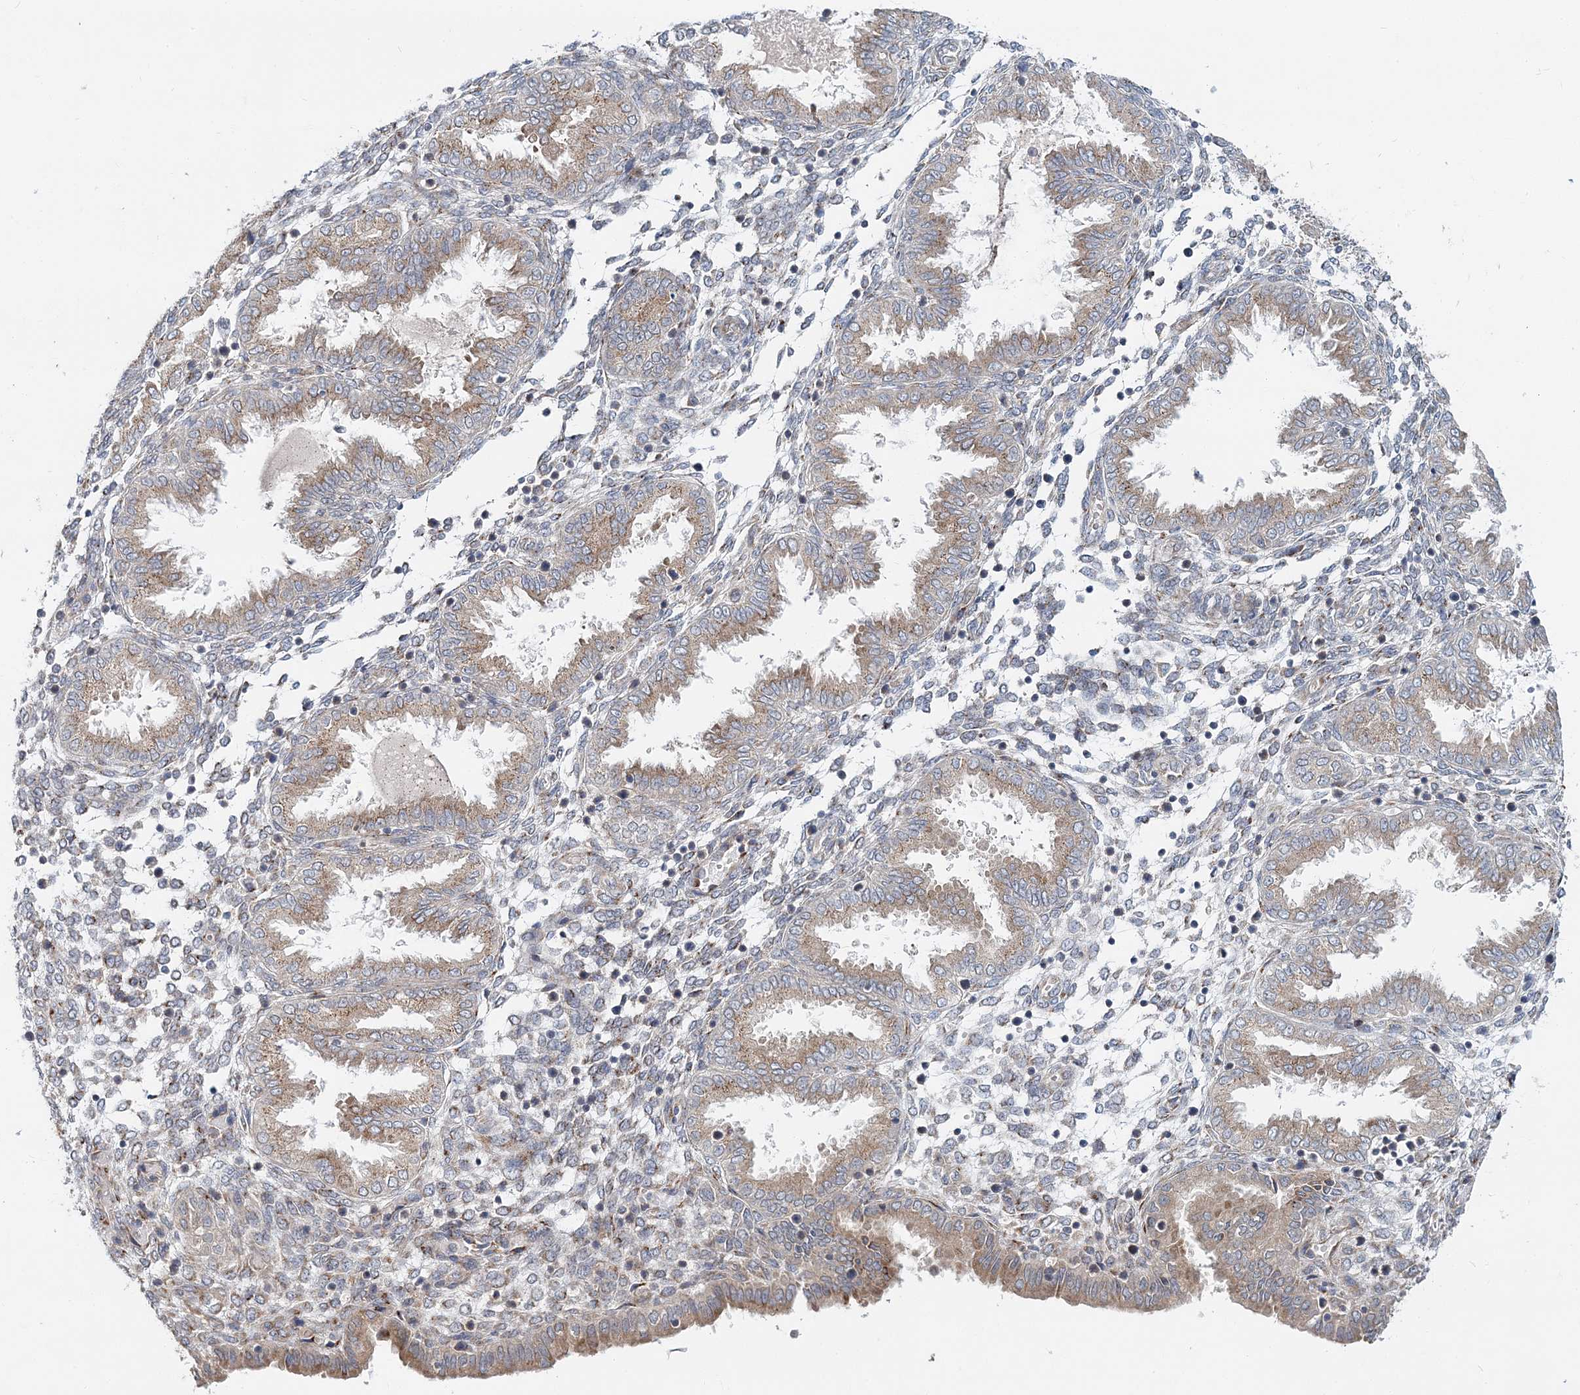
{"staining": {"intensity": "strong", "quantity": "<25%", "location": "cytoplasmic/membranous"}, "tissue": "endometrium", "cell_type": "Cells in endometrial stroma", "image_type": "normal", "snomed": [{"axis": "morphology", "description": "Normal tissue, NOS"}, {"axis": "topography", "description": "Endometrium"}], "caption": "This image exhibits normal endometrium stained with immunohistochemistry (IHC) to label a protein in brown. The cytoplasmic/membranous of cells in endometrial stroma show strong positivity for the protein. Nuclei are counter-stained blue.", "gene": "NBAS", "patient": {"sex": "female", "age": 33}}